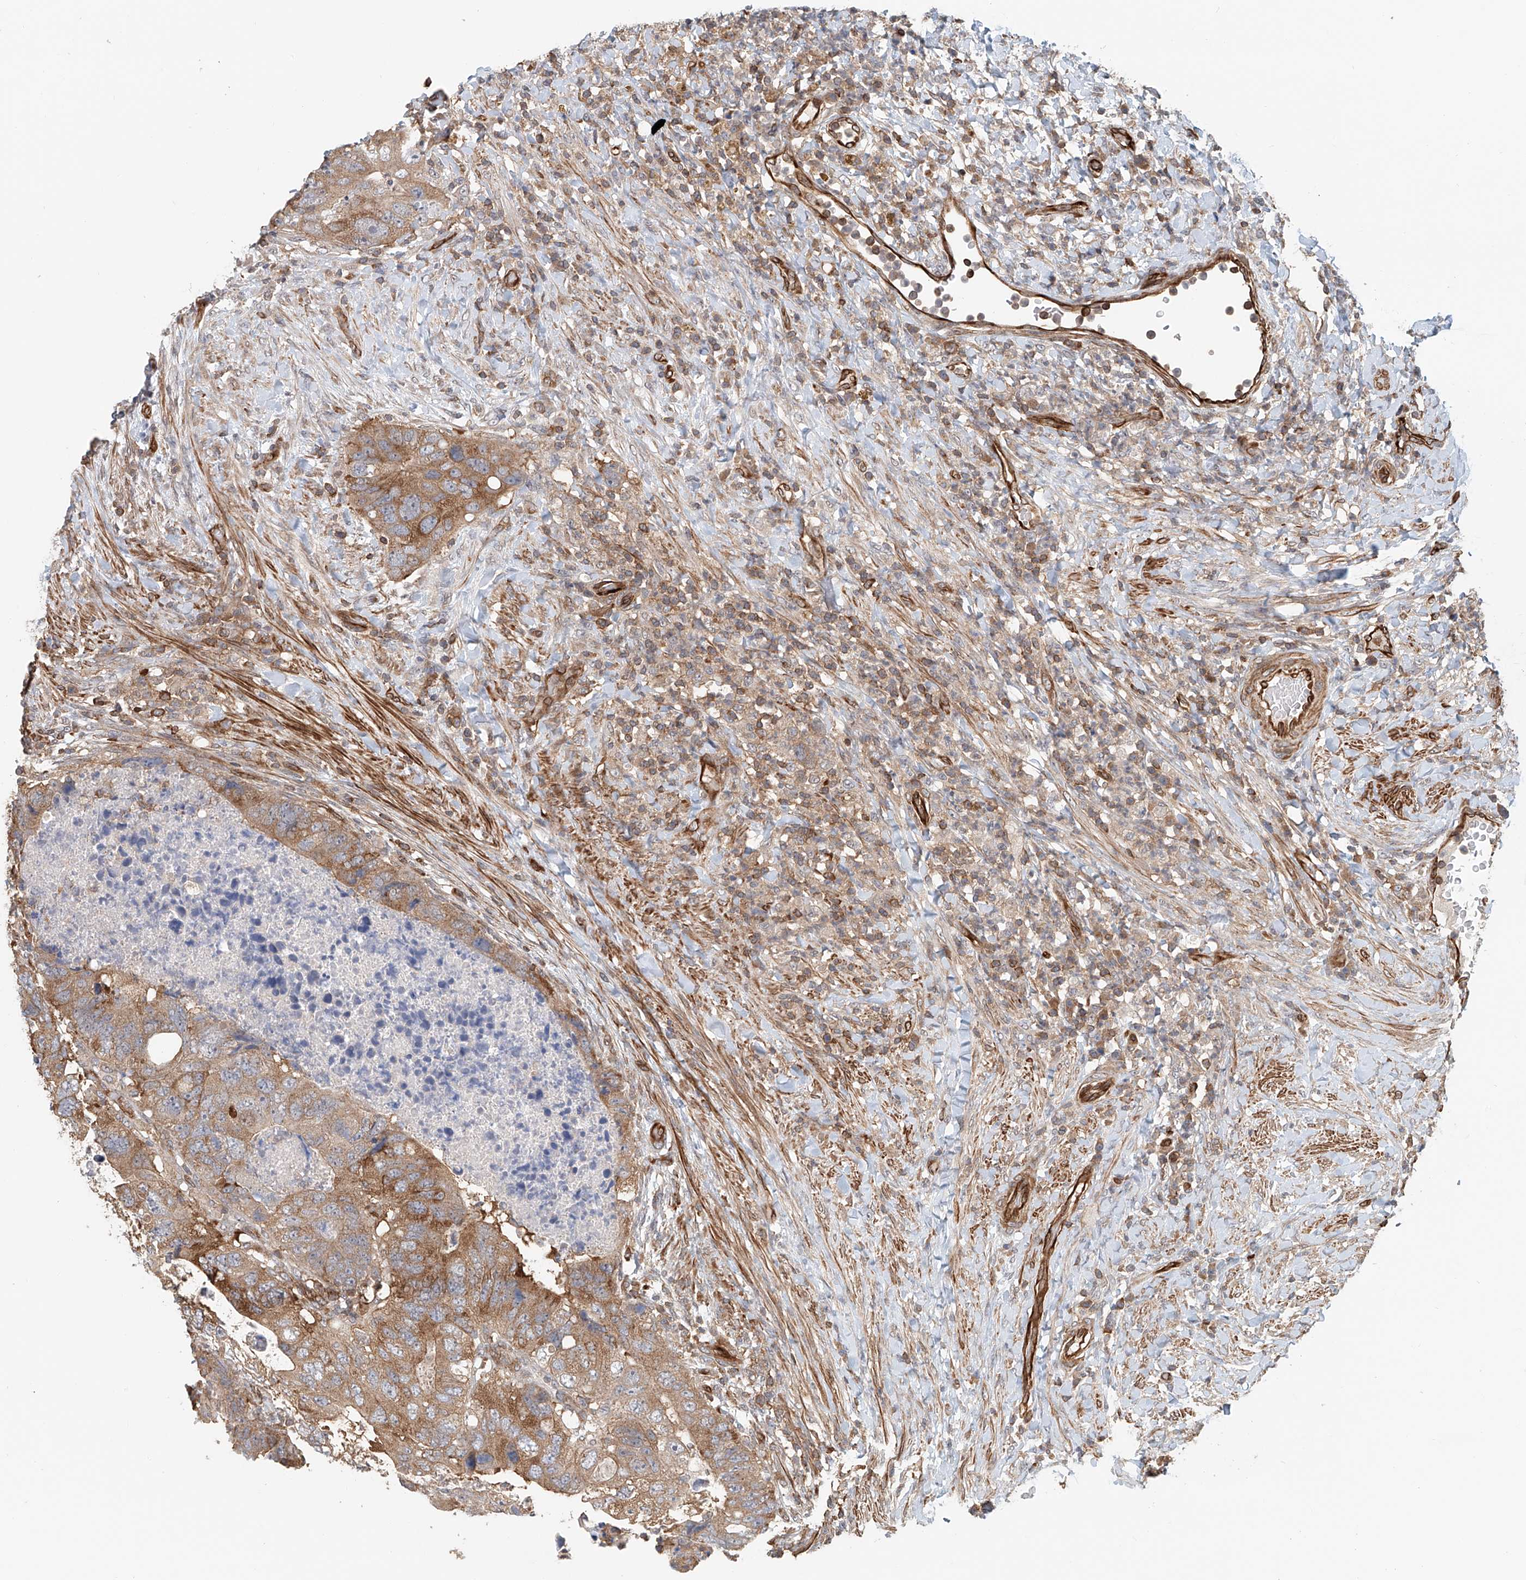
{"staining": {"intensity": "moderate", "quantity": ">75%", "location": "cytoplasmic/membranous"}, "tissue": "colorectal cancer", "cell_type": "Tumor cells", "image_type": "cancer", "snomed": [{"axis": "morphology", "description": "Adenocarcinoma, NOS"}, {"axis": "topography", "description": "Rectum"}], "caption": "High-magnification brightfield microscopy of colorectal adenocarcinoma stained with DAB (3,3'-diaminobenzidine) (brown) and counterstained with hematoxylin (blue). tumor cells exhibit moderate cytoplasmic/membranous expression is seen in about>75% of cells.", "gene": "FRYL", "patient": {"sex": "male", "age": 59}}